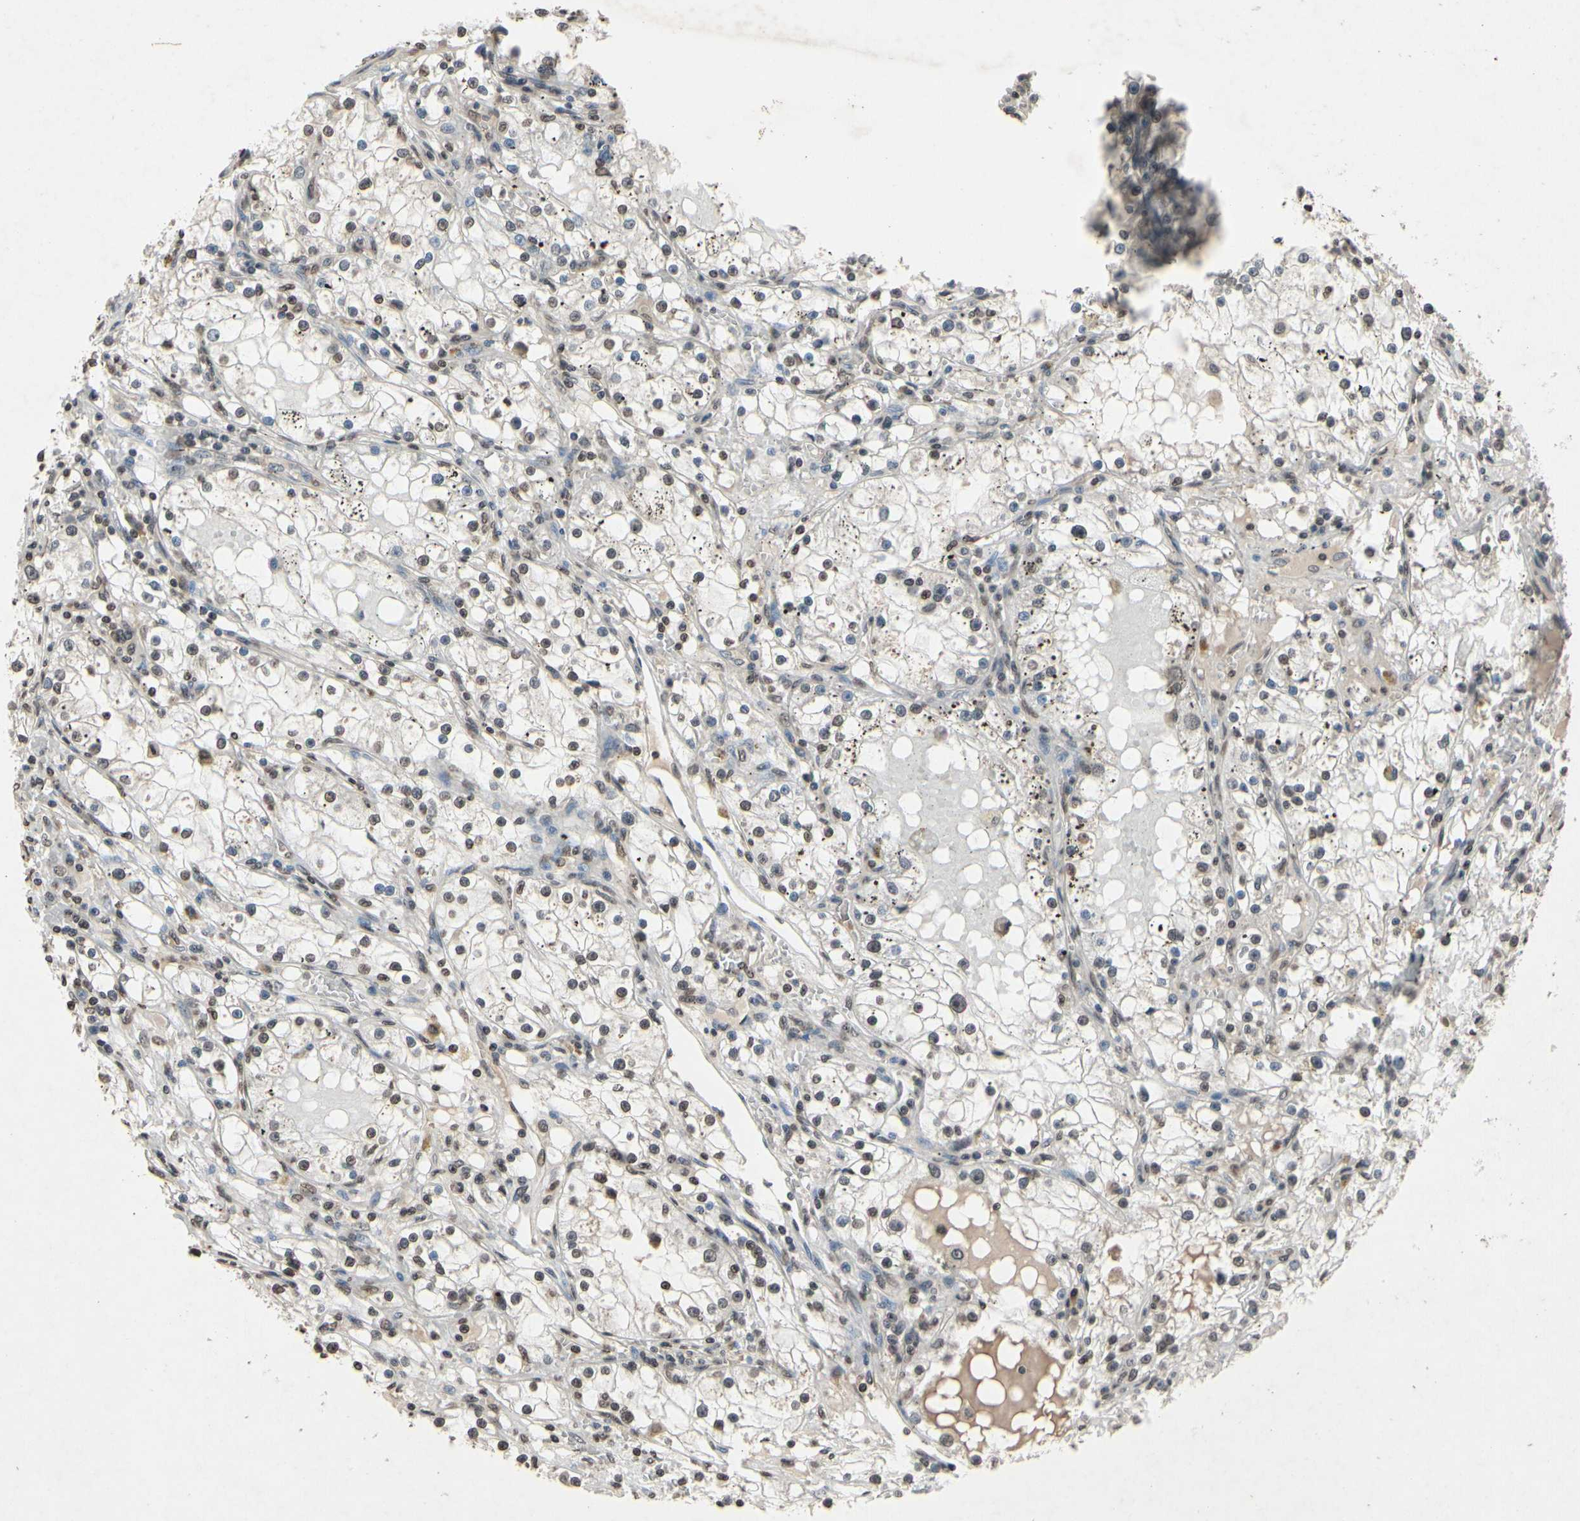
{"staining": {"intensity": "weak", "quantity": "<25%", "location": "nuclear"}, "tissue": "renal cancer", "cell_type": "Tumor cells", "image_type": "cancer", "snomed": [{"axis": "morphology", "description": "Adenocarcinoma, NOS"}, {"axis": "topography", "description": "Kidney"}], "caption": "This is an immunohistochemistry micrograph of renal cancer (adenocarcinoma). There is no staining in tumor cells.", "gene": "HIPK2", "patient": {"sex": "male", "age": 56}}